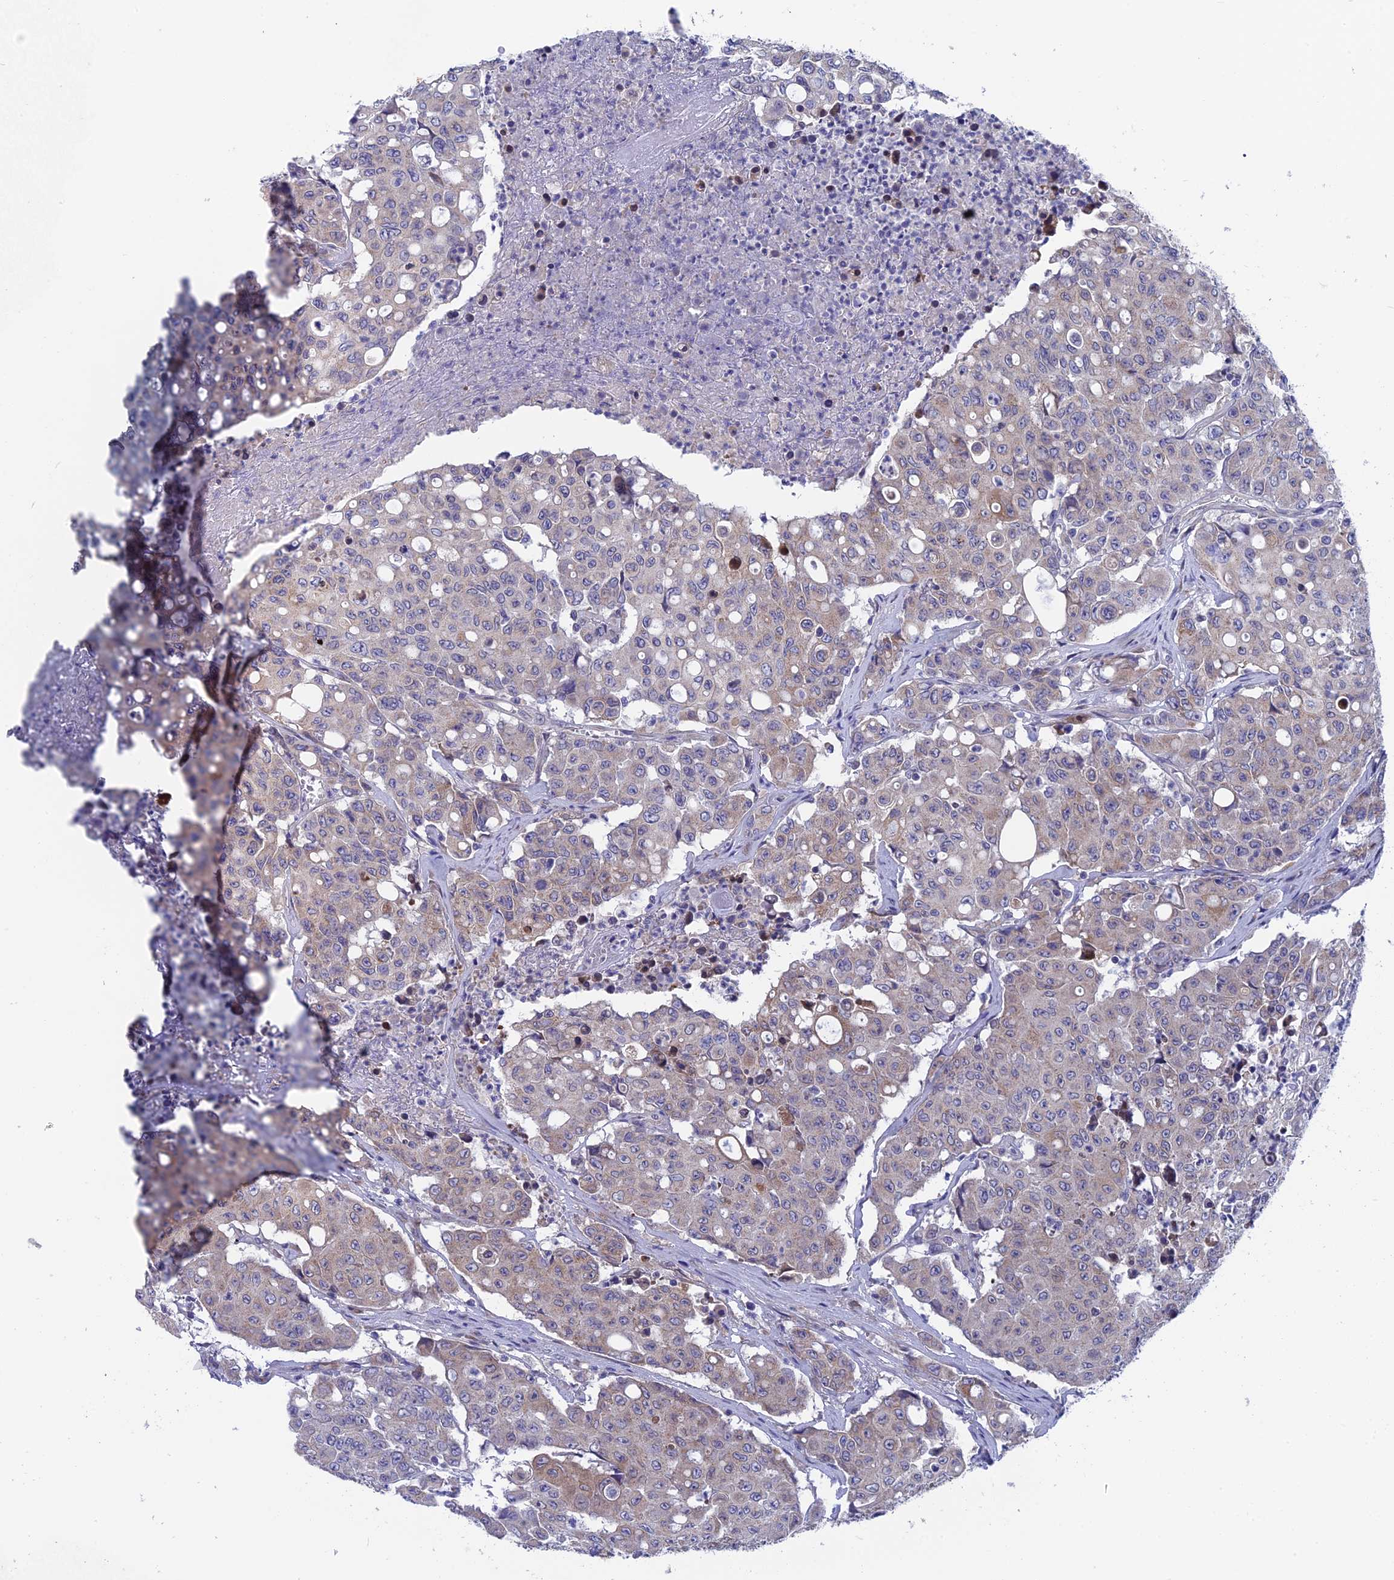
{"staining": {"intensity": "weak", "quantity": "25%-75%", "location": "cytoplasmic/membranous"}, "tissue": "colorectal cancer", "cell_type": "Tumor cells", "image_type": "cancer", "snomed": [{"axis": "morphology", "description": "Adenocarcinoma, NOS"}, {"axis": "topography", "description": "Colon"}], "caption": "Colorectal adenocarcinoma stained for a protein reveals weak cytoplasmic/membranous positivity in tumor cells. The staining was performed using DAB to visualize the protein expression in brown, while the nuclei were stained in blue with hematoxylin (Magnification: 20x).", "gene": "AK4", "patient": {"sex": "male", "age": 51}}